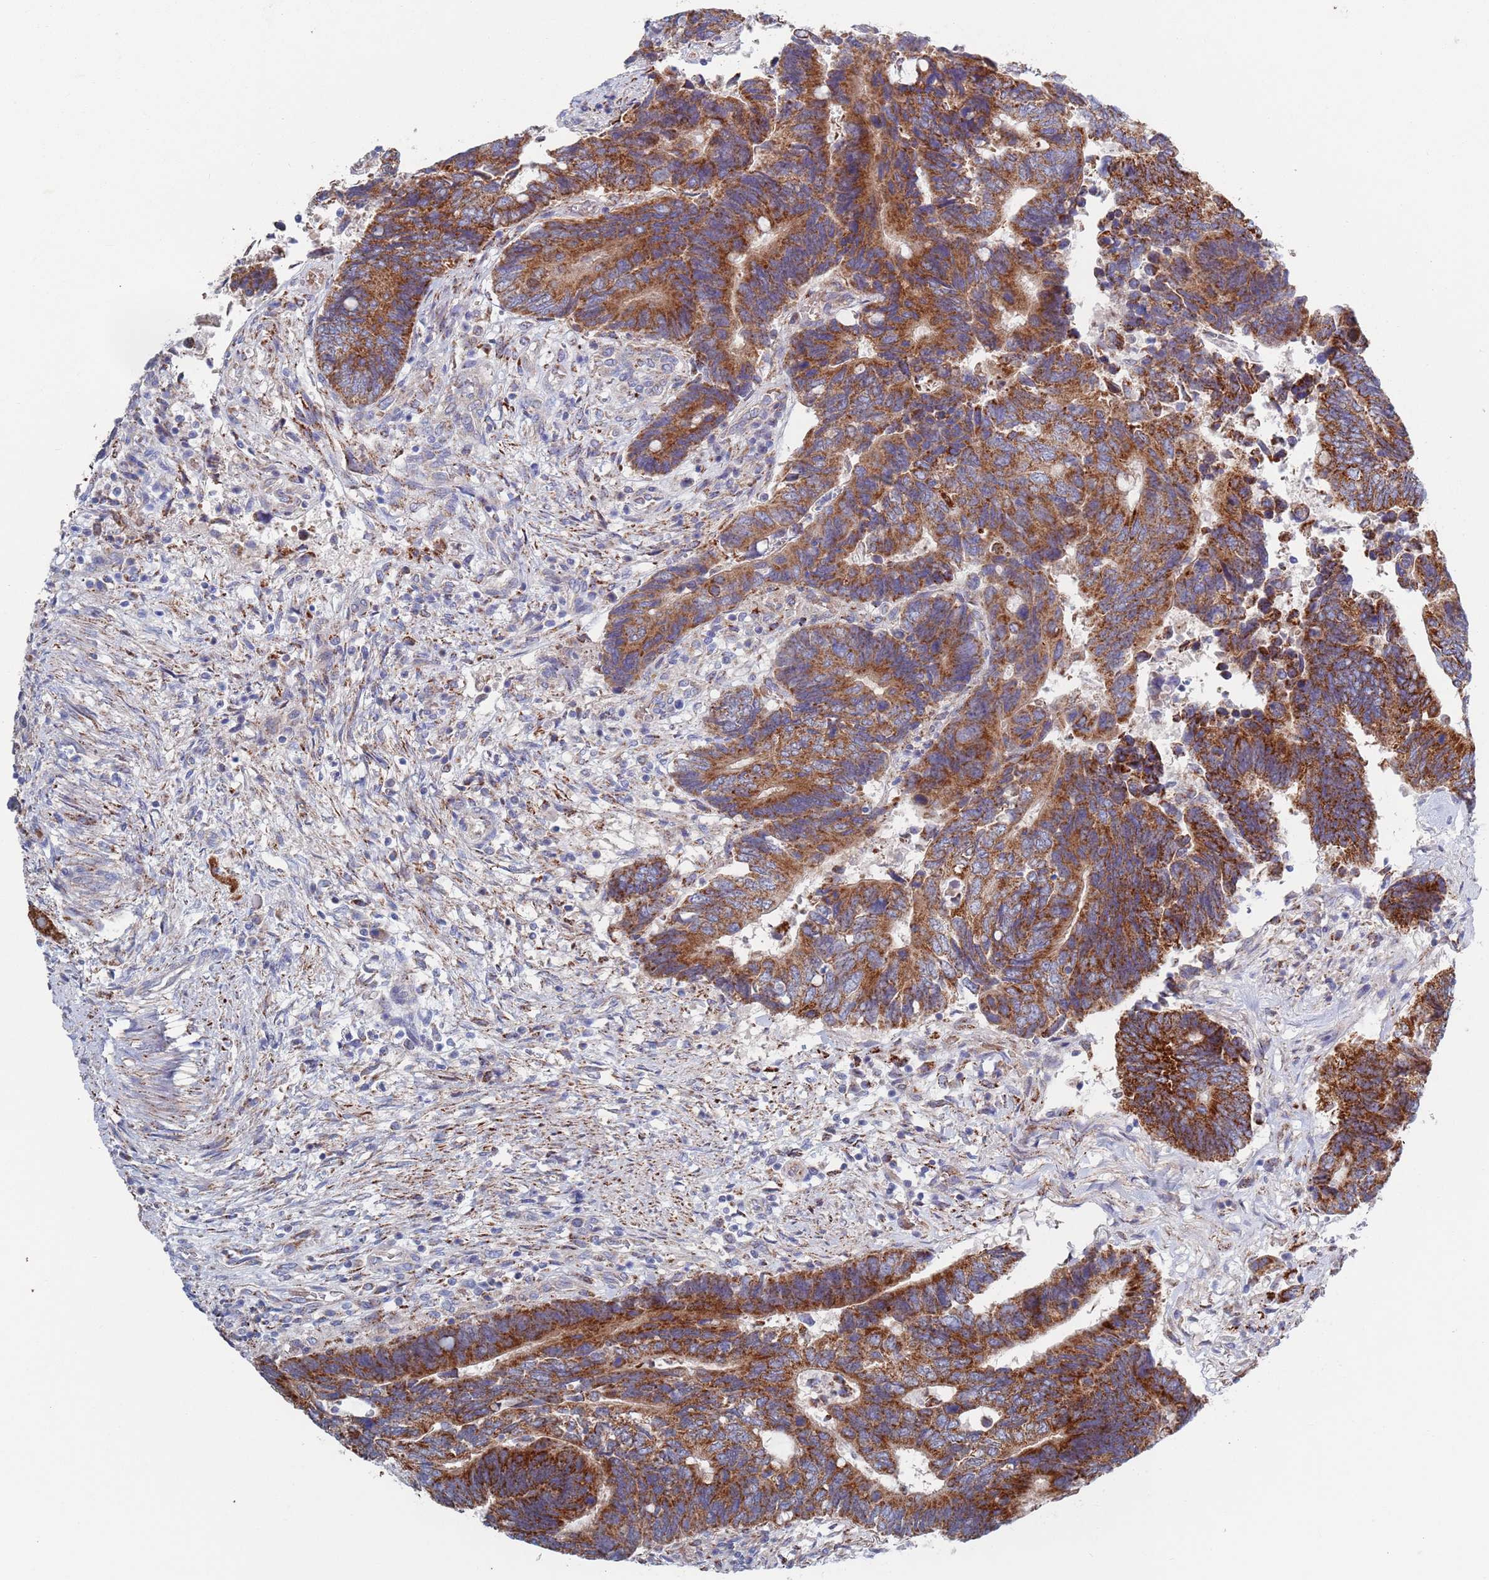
{"staining": {"intensity": "strong", "quantity": ">75%", "location": "cytoplasmic/membranous"}, "tissue": "colorectal cancer", "cell_type": "Tumor cells", "image_type": "cancer", "snomed": [{"axis": "morphology", "description": "Adenocarcinoma, NOS"}, {"axis": "topography", "description": "Colon"}], "caption": "Immunohistochemical staining of human adenocarcinoma (colorectal) shows high levels of strong cytoplasmic/membranous positivity in about >75% of tumor cells.", "gene": "CHCHD6", "patient": {"sex": "male", "age": 87}}